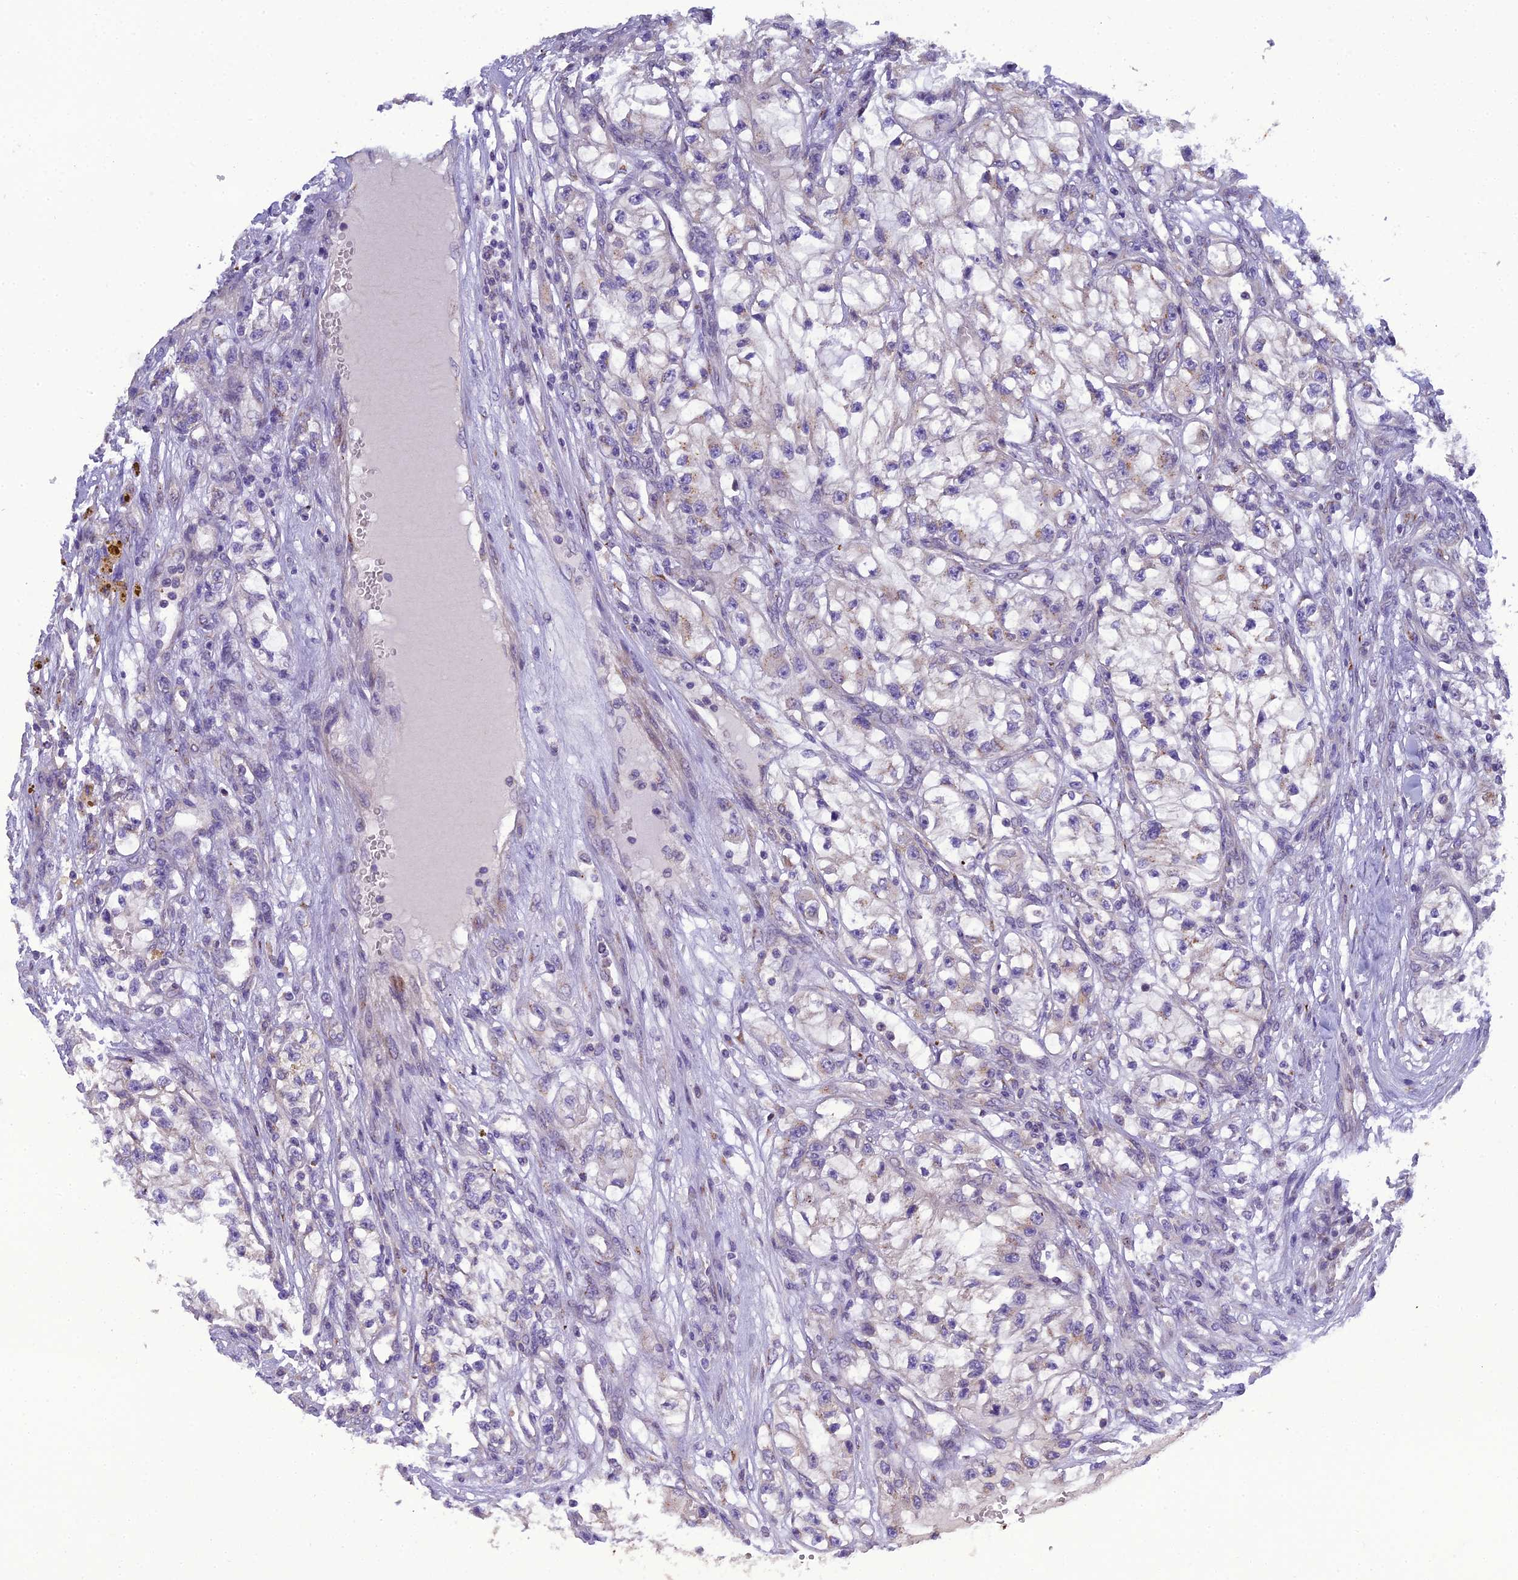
{"staining": {"intensity": "negative", "quantity": "none", "location": "none"}, "tissue": "renal cancer", "cell_type": "Tumor cells", "image_type": "cancer", "snomed": [{"axis": "morphology", "description": "Adenocarcinoma, NOS"}, {"axis": "topography", "description": "Kidney"}], "caption": "This is an immunohistochemistry histopathology image of human renal cancer. There is no expression in tumor cells.", "gene": "GOLPH3", "patient": {"sex": "female", "age": 57}}